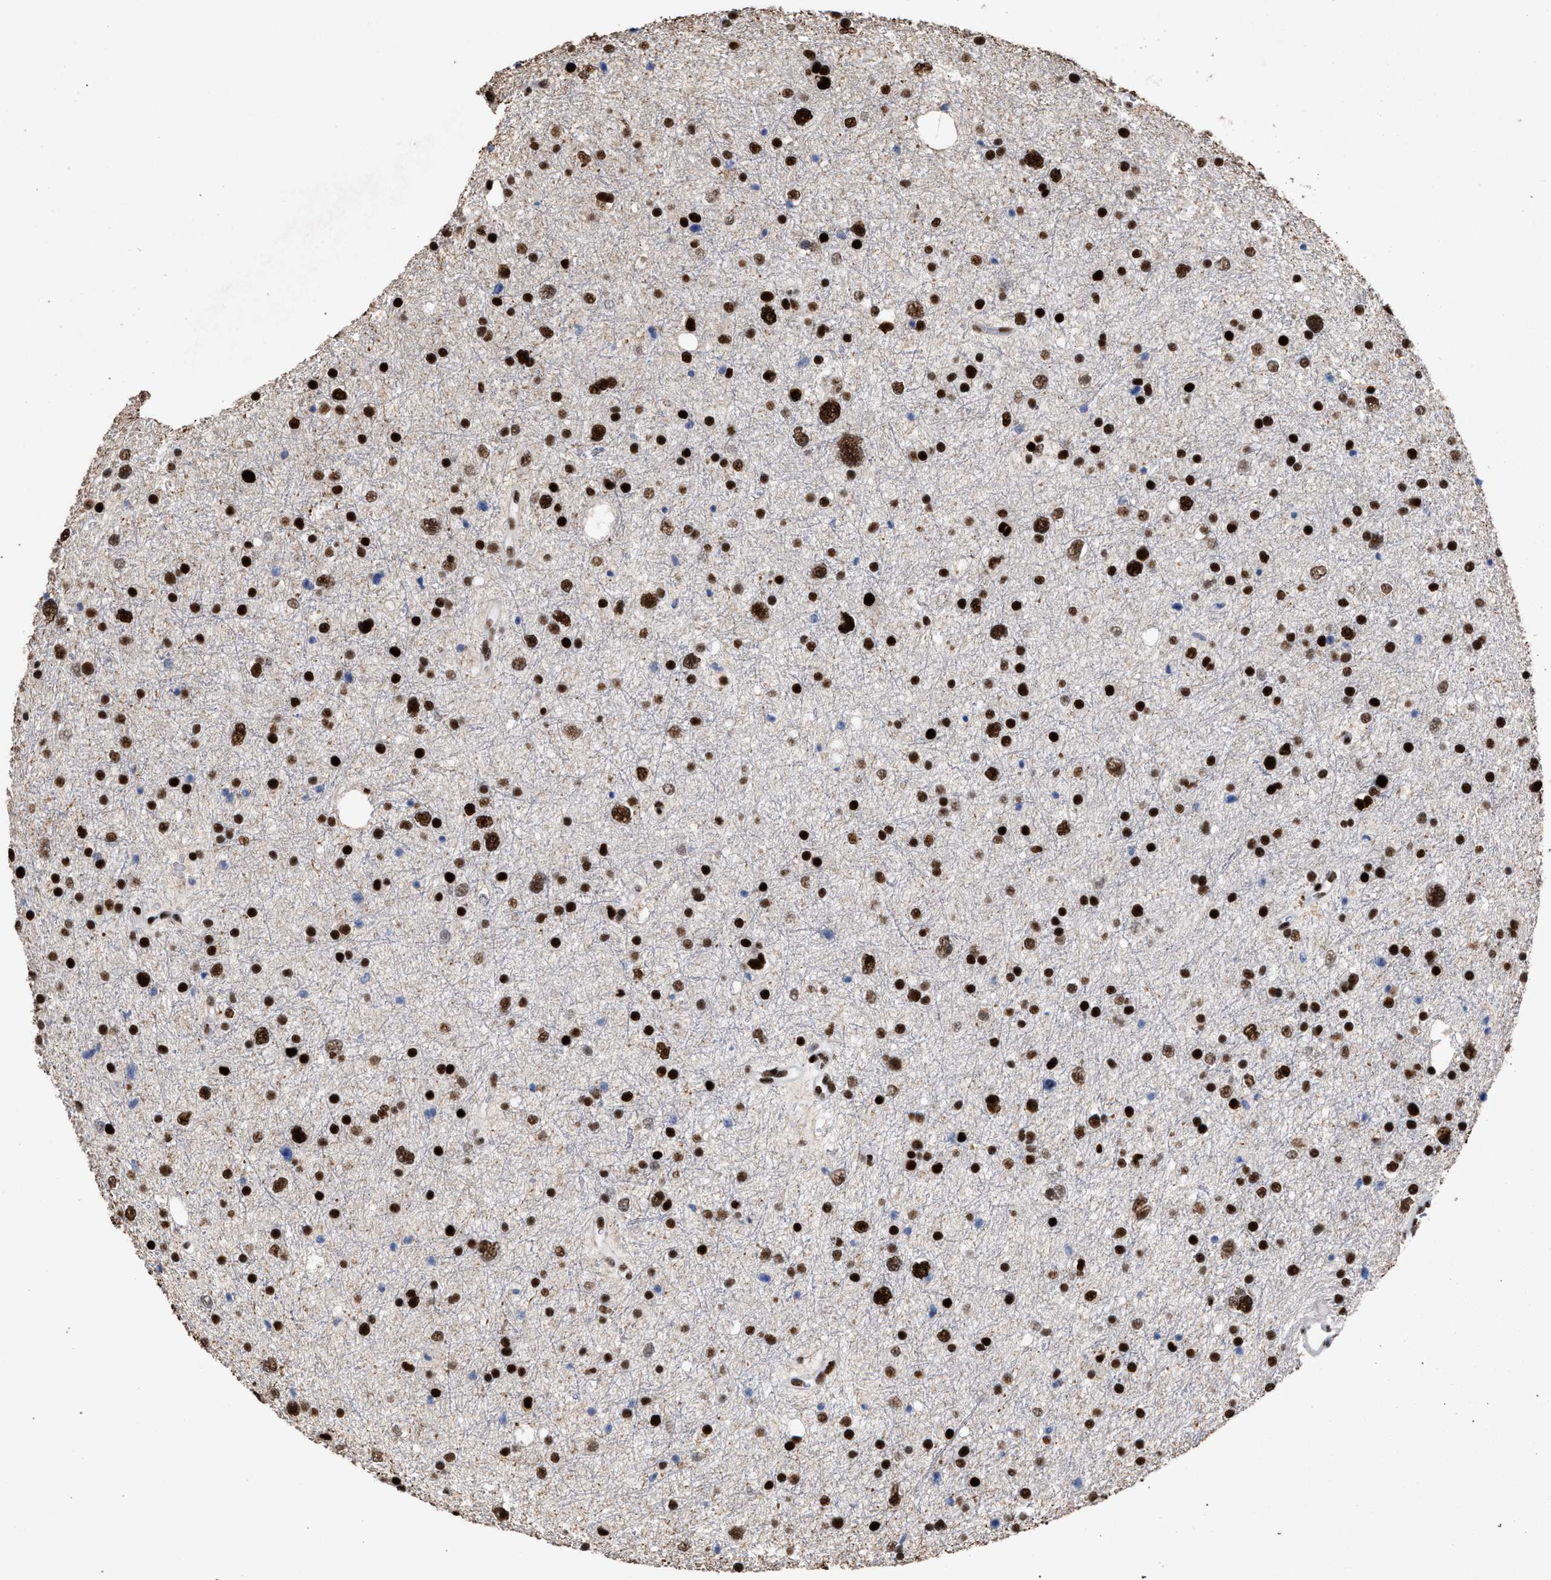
{"staining": {"intensity": "strong", "quantity": ">75%", "location": "nuclear"}, "tissue": "glioma", "cell_type": "Tumor cells", "image_type": "cancer", "snomed": [{"axis": "morphology", "description": "Glioma, malignant, Low grade"}, {"axis": "topography", "description": "Brain"}], "caption": "A histopathology image showing strong nuclear staining in about >75% of tumor cells in glioma, as visualized by brown immunohistochemical staining.", "gene": "TP53BP1", "patient": {"sex": "female", "age": 37}}